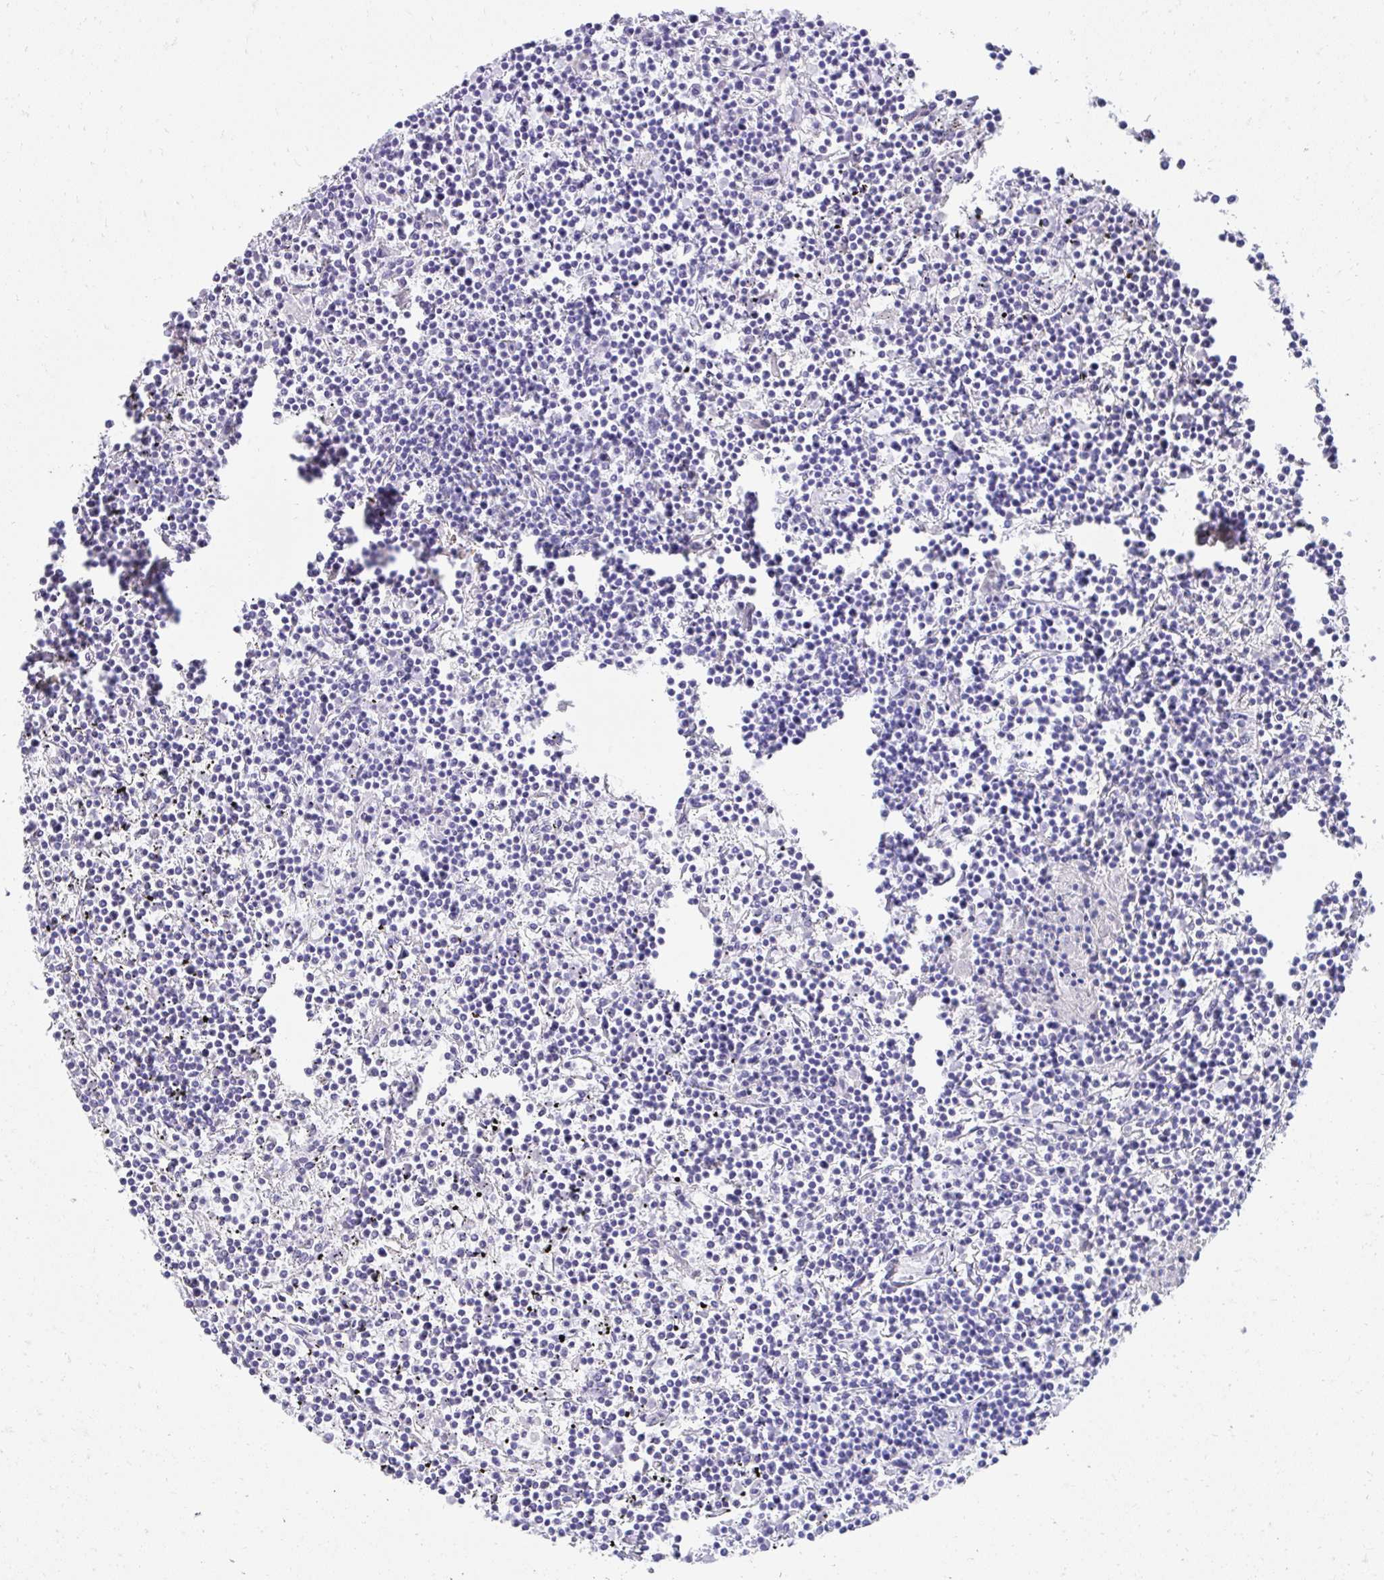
{"staining": {"intensity": "negative", "quantity": "none", "location": "none"}, "tissue": "lymphoma", "cell_type": "Tumor cells", "image_type": "cancer", "snomed": [{"axis": "morphology", "description": "Malignant lymphoma, non-Hodgkin's type, Low grade"}, {"axis": "topography", "description": "Spleen"}], "caption": "IHC photomicrograph of human low-grade malignant lymphoma, non-Hodgkin's type stained for a protein (brown), which reveals no expression in tumor cells.", "gene": "TNNT1", "patient": {"sex": "female", "age": 19}}